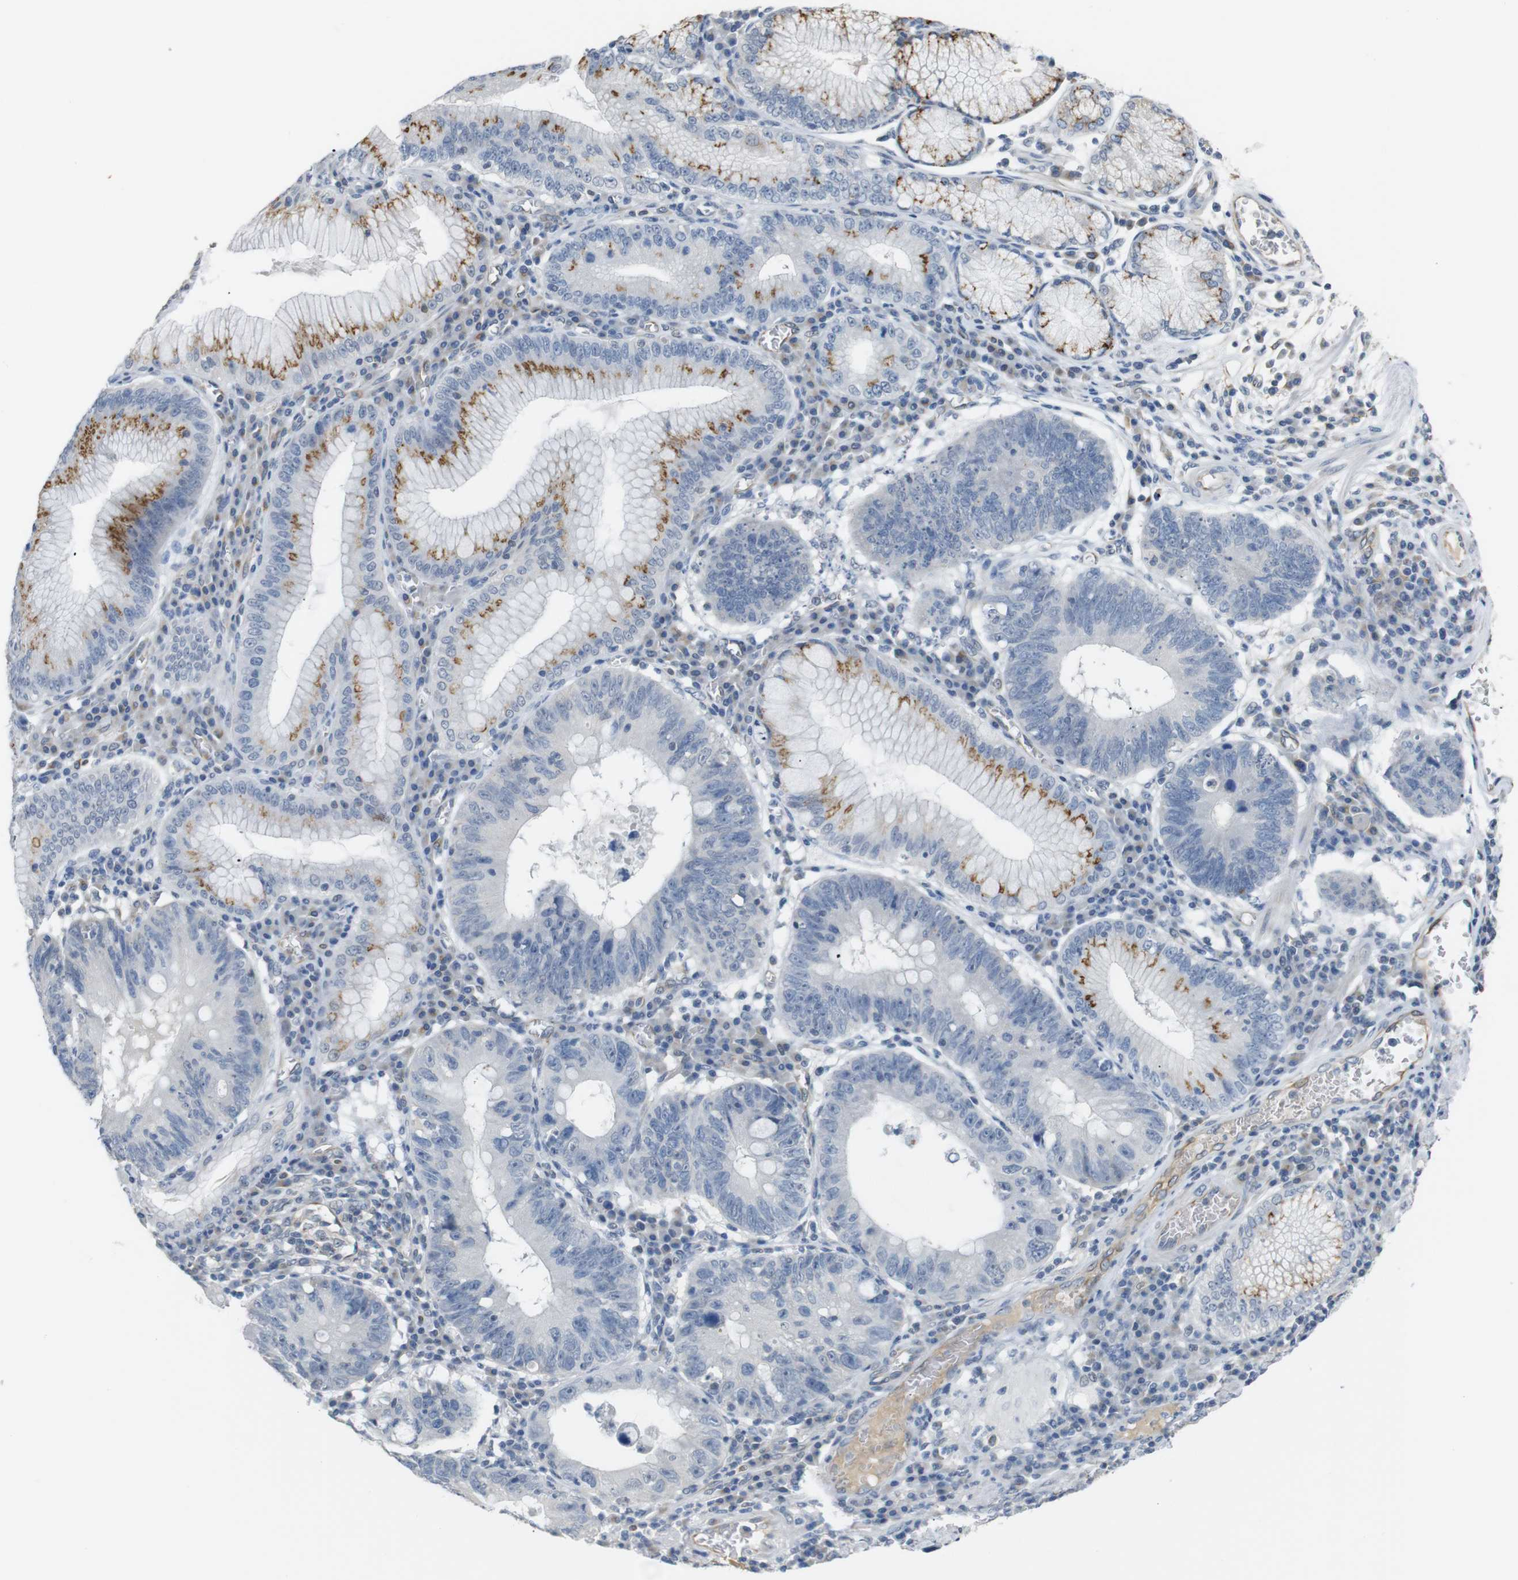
{"staining": {"intensity": "moderate", "quantity": "25%-75%", "location": "cytoplasmic/membranous"}, "tissue": "stomach cancer", "cell_type": "Tumor cells", "image_type": "cancer", "snomed": [{"axis": "morphology", "description": "Adenocarcinoma, NOS"}, {"axis": "topography", "description": "Stomach"}], "caption": "Protein staining of stomach adenocarcinoma tissue shows moderate cytoplasmic/membranous positivity in about 25%-75% of tumor cells. (brown staining indicates protein expression, while blue staining denotes nuclei).", "gene": "CHRM5", "patient": {"sex": "male", "age": 59}}